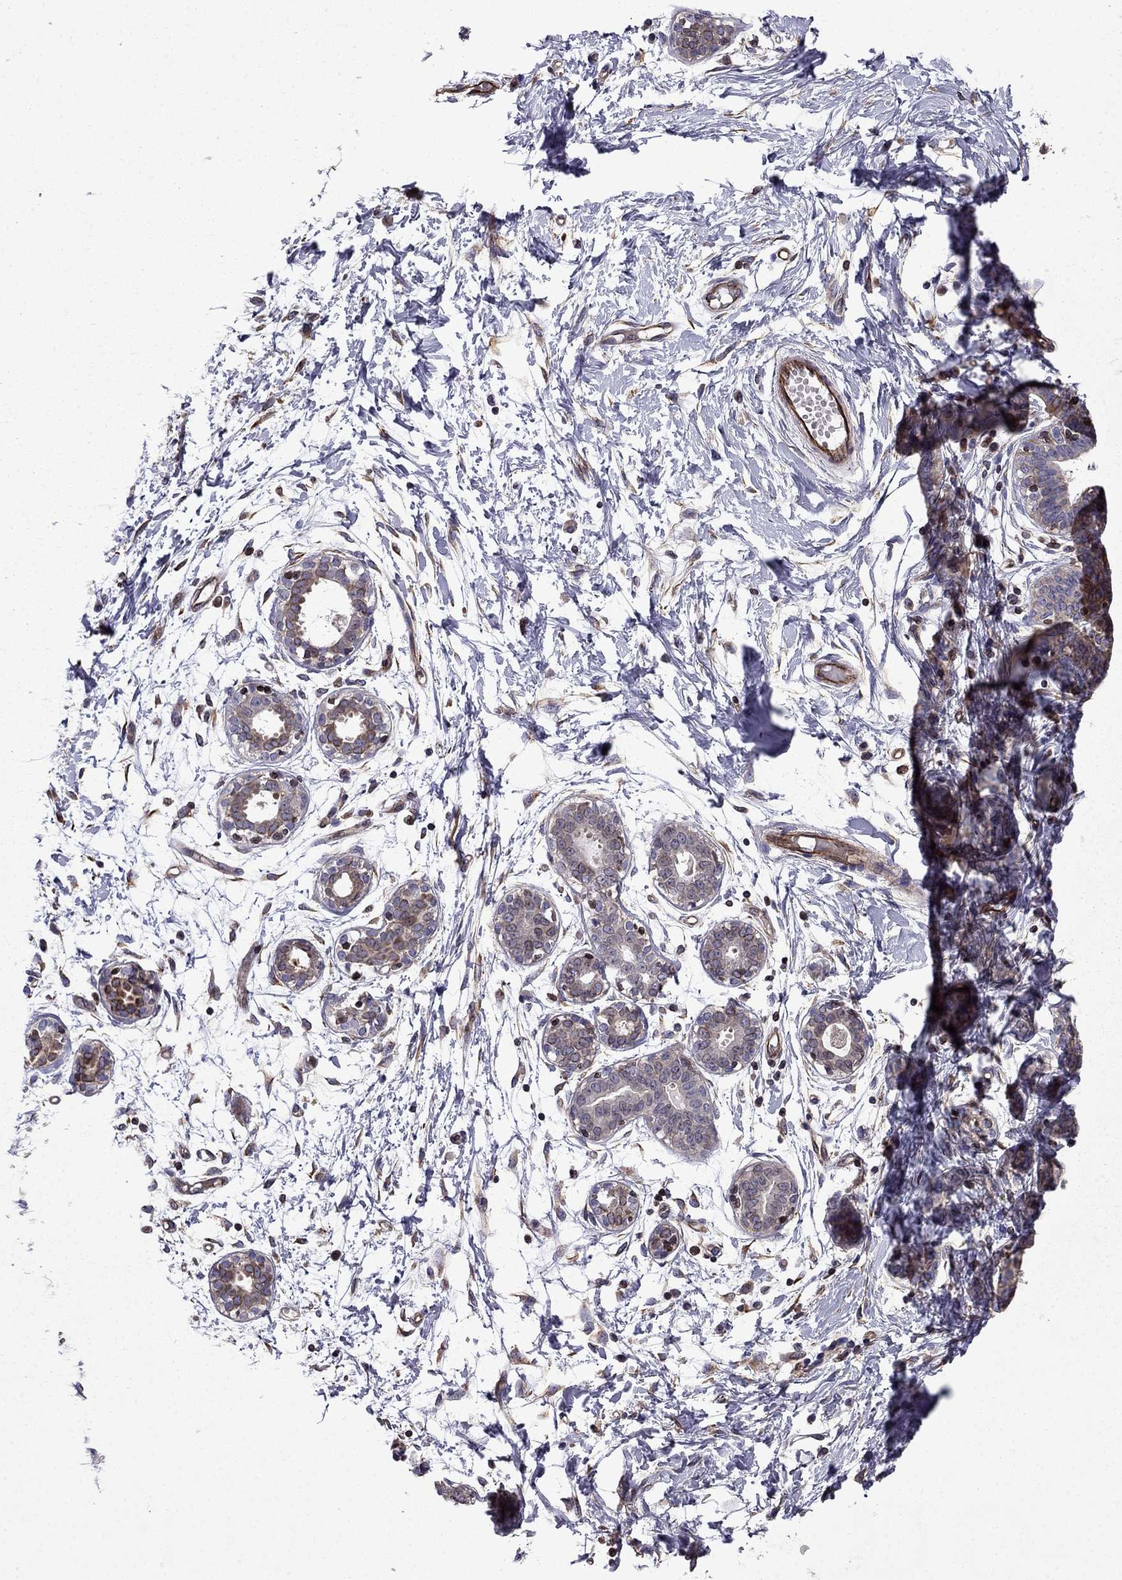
{"staining": {"intensity": "negative", "quantity": "none", "location": "none"}, "tissue": "breast", "cell_type": "Adipocytes", "image_type": "normal", "snomed": [{"axis": "morphology", "description": "Normal tissue, NOS"}, {"axis": "topography", "description": "Breast"}], "caption": "Immunohistochemistry micrograph of normal breast: human breast stained with DAB (3,3'-diaminobenzidine) displays no significant protein staining in adipocytes. (DAB (3,3'-diaminobenzidine) IHC visualized using brightfield microscopy, high magnification).", "gene": "CDC42BPA", "patient": {"sex": "female", "age": 37}}